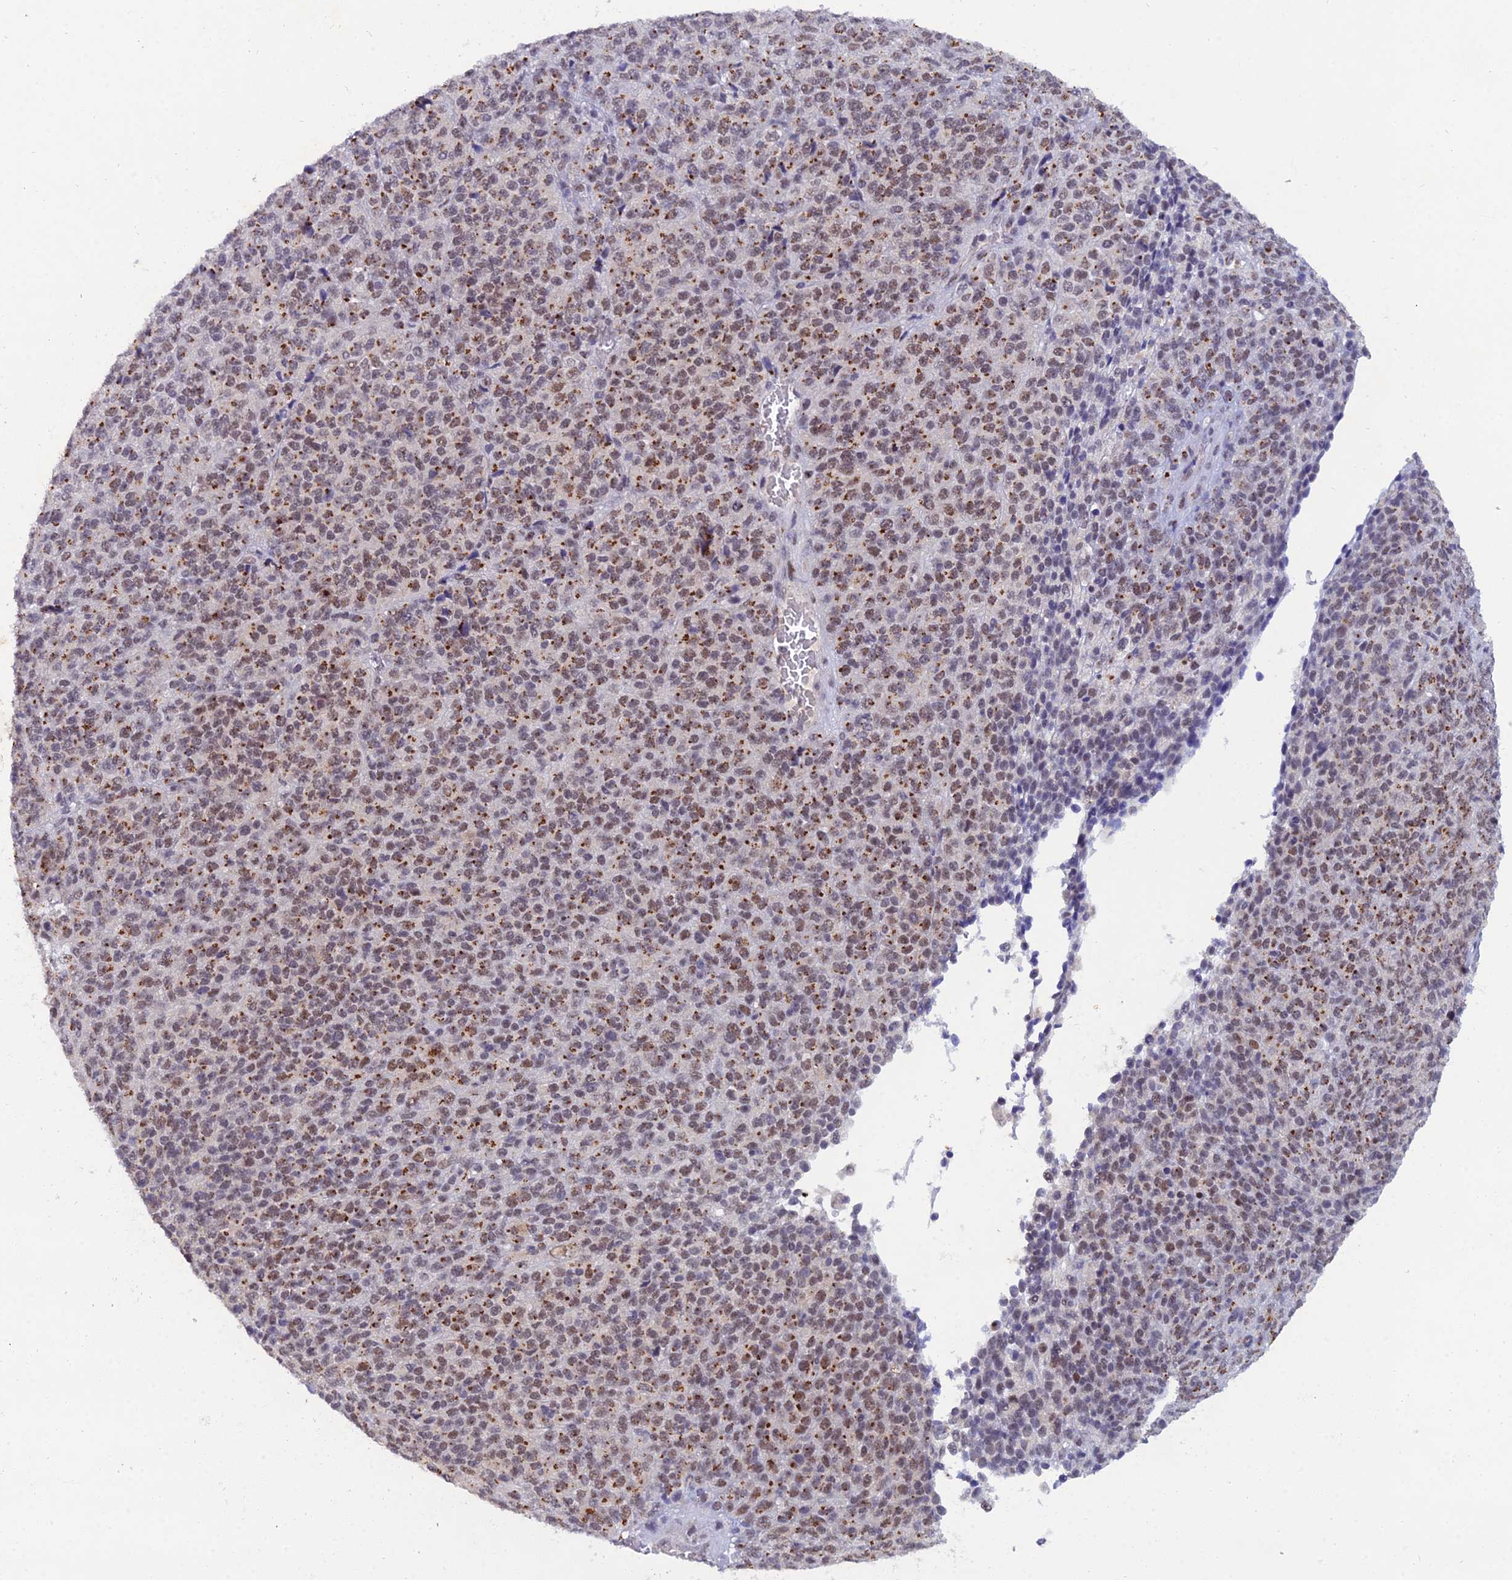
{"staining": {"intensity": "strong", "quantity": "25%-75%", "location": "cytoplasmic/membranous,nuclear"}, "tissue": "melanoma", "cell_type": "Tumor cells", "image_type": "cancer", "snomed": [{"axis": "morphology", "description": "Malignant melanoma, Metastatic site"}, {"axis": "topography", "description": "Brain"}], "caption": "Immunohistochemical staining of malignant melanoma (metastatic site) shows high levels of strong cytoplasmic/membranous and nuclear positivity in about 25%-75% of tumor cells.", "gene": "THOC3", "patient": {"sex": "female", "age": 56}}